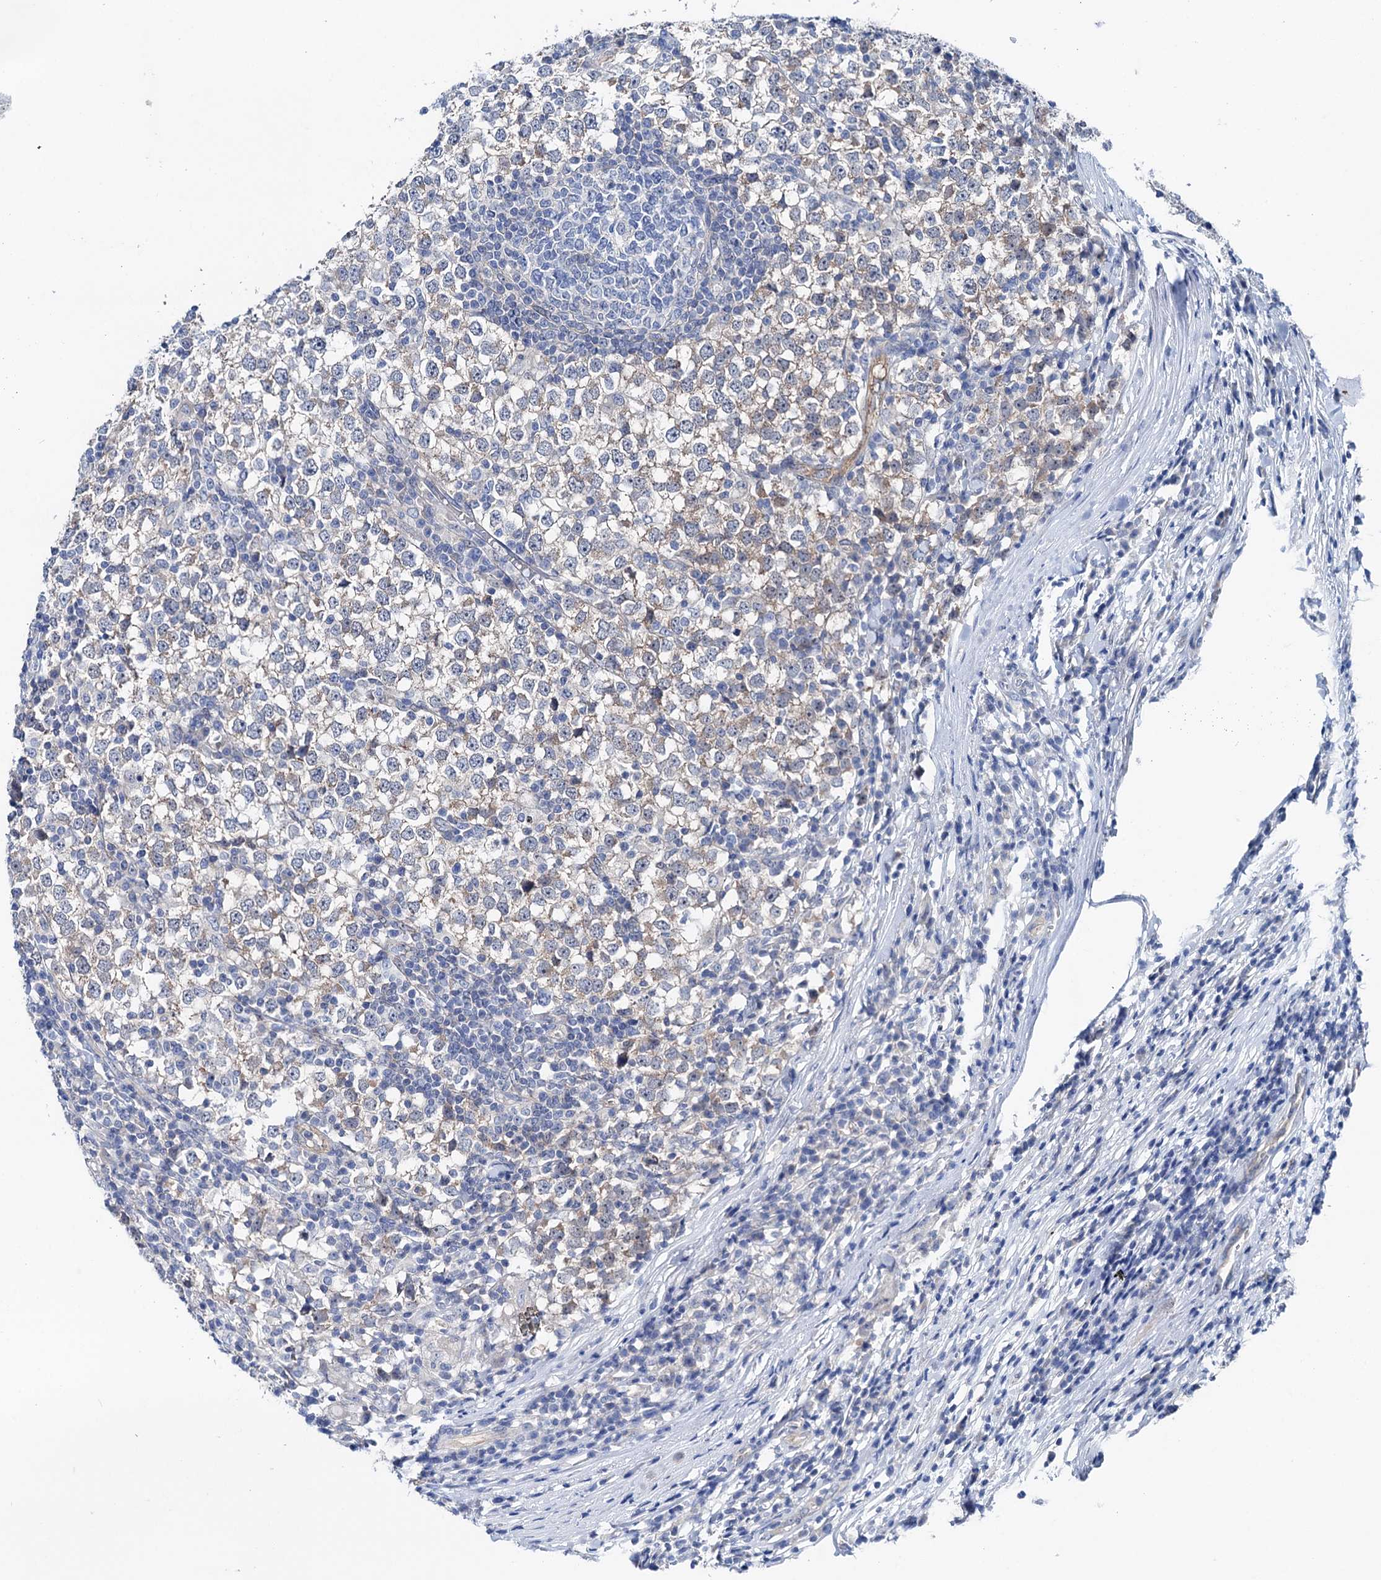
{"staining": {"intensity": "negative", "quantity": "none", "location": "none"}, "tissue": "testis cancer", "cell_type": "Tumor cells", "image_type": "cancer", "snomed": [{"axis": "morphology", "description": "Seminoma, NOS"}, {"axis": "topography", "description": "Testis"}], "caption": "Immunohistochemistry (IHC) of human seminoma (testis) exhibits no expression in tumor cells.", "gene": "SHROOM1", "patient": {"sex": "male", "age": 65}}